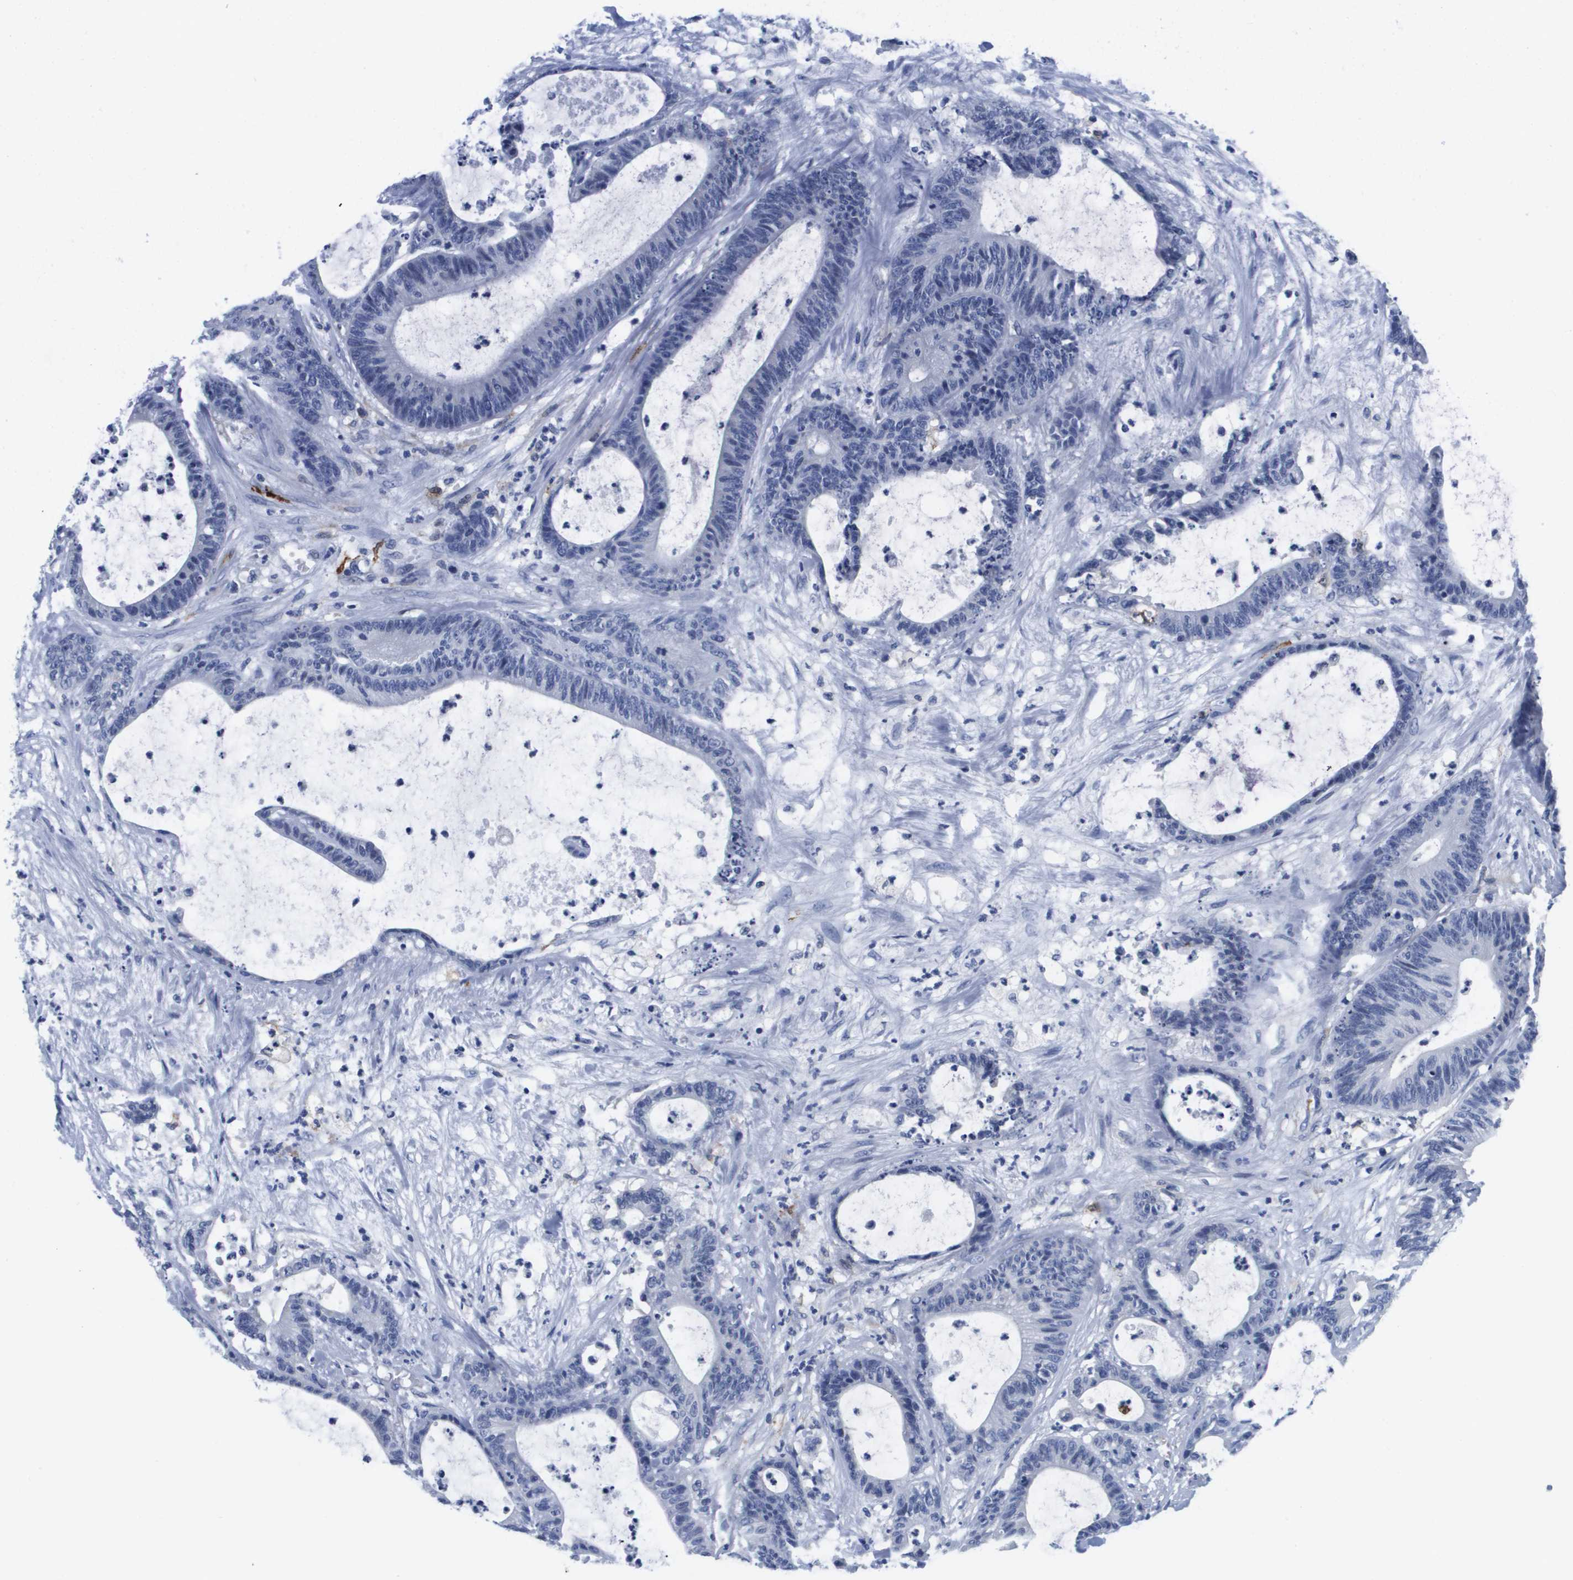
{"staining": {"intensity": "negative", "quantity": "none", "location": "none"}, "tissue": "colorectal cancer", "cell_type": "Tumor cells", "image_type": "cancer", "snomed": [{"axis": "morphology", "description": "Adenocarcinoma, NOS"}, {"axis": "topography", "description": "Colon"}], "caption": "Immunohistochemical staining of colorectal adenocarcinoma displays no significant expression in tumor cells.", "gene": "HMOX1", "patient": {"sex": "female", "age": 84}}